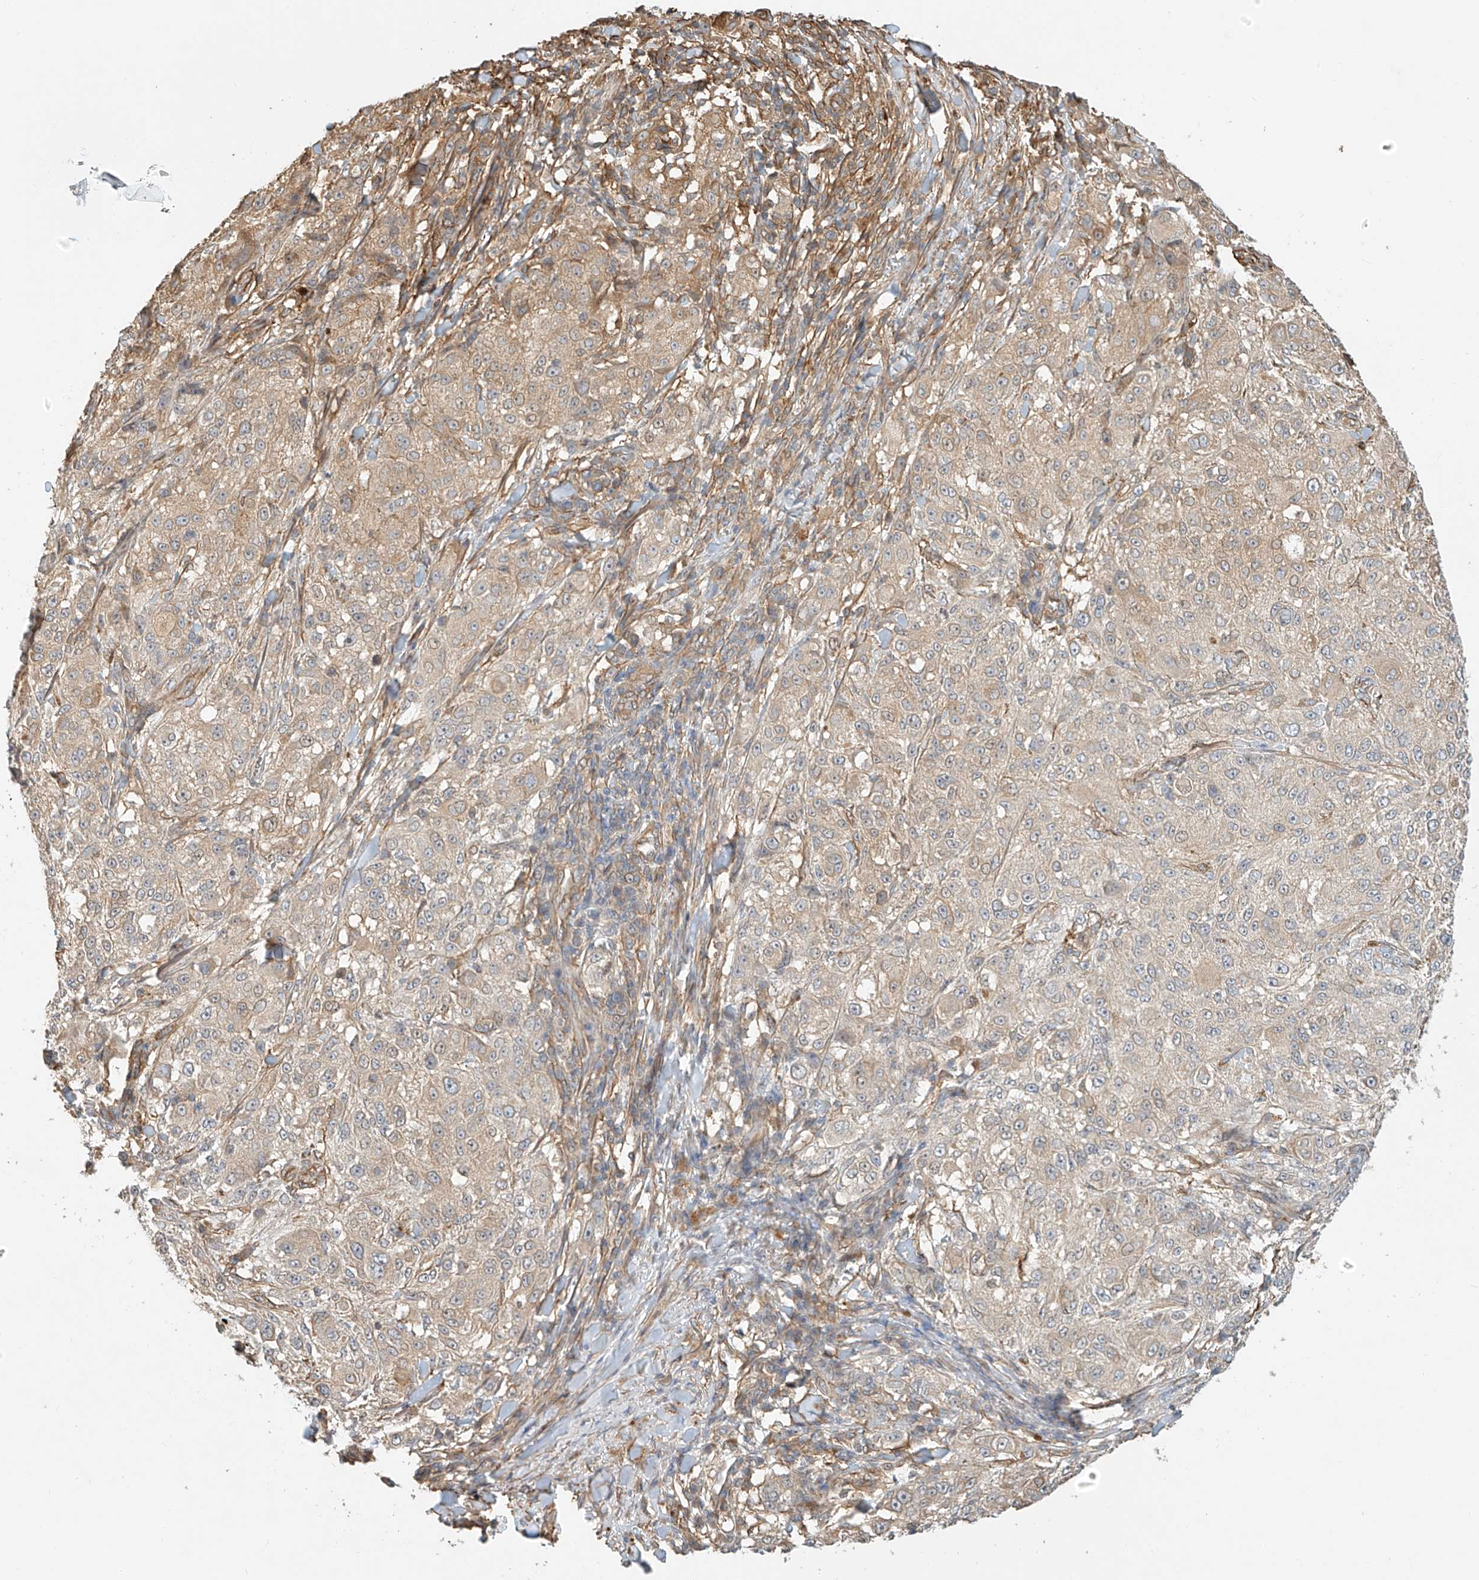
{"staining": {"intensity": "weak", "quantity": "<25%", "location": "cytoplasmic/membranous"}, "tissue": "melanoma", "cell_type": "Tumor cells", "image_type": "cancer", "snomed": [{"axis": "morphology", "description": "Necrosis, NOS"}, {"axis": "morphology", "description": "Malignant melanoma, NOS"}, {"axis": "topography", "description": "Skin"}], "caption": "Malignant melanoma stained for a protein using immunohistochemistry (IHC) exhibits no staining tumor cells.", "gene": "CSMD3", "patient": {"sex": "female", "age": 87}}